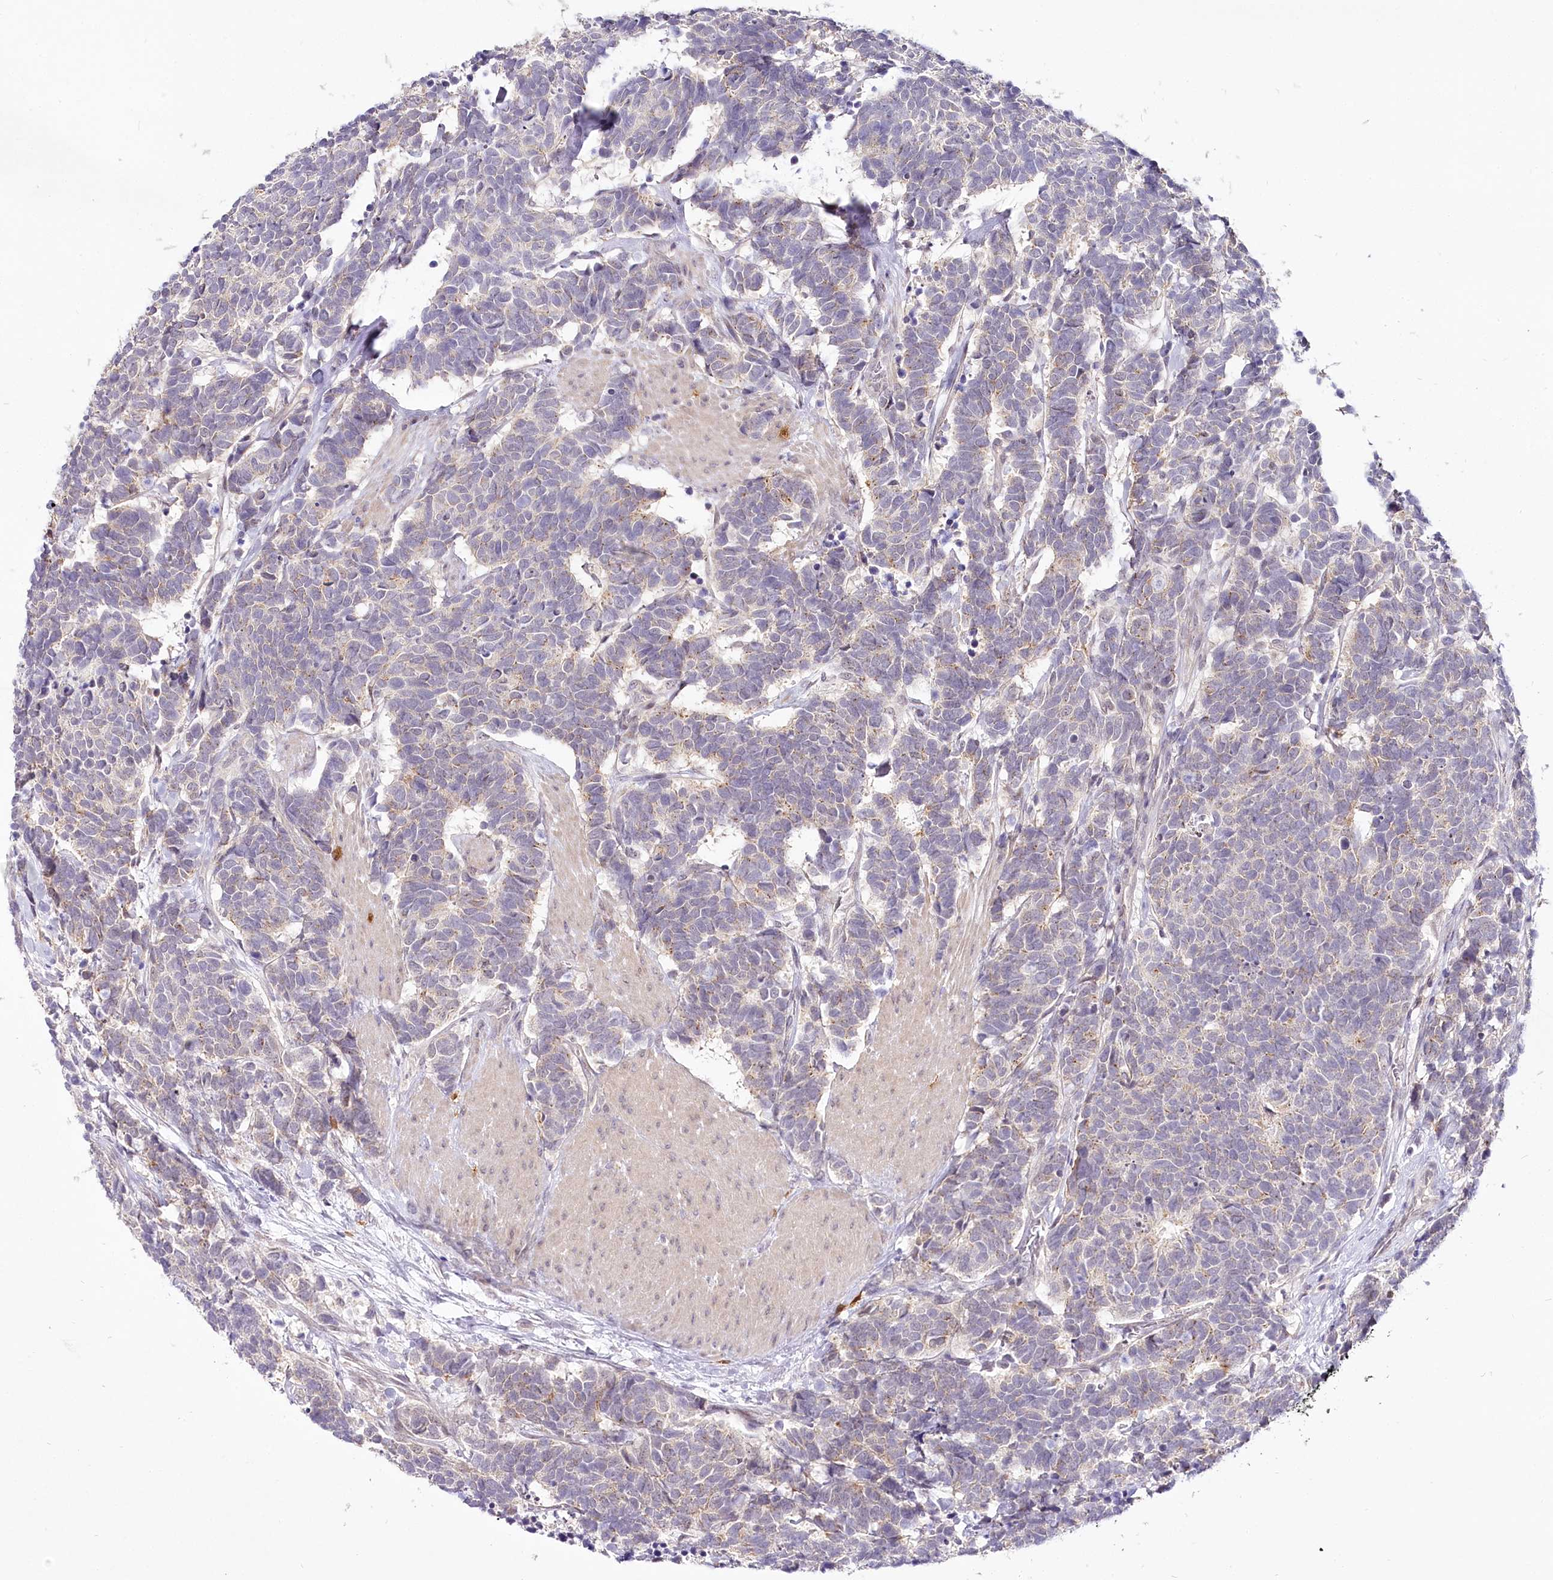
{"staining": {"intensity": "weak", "quantity": "<25%", "location": "cytoplasmic/membranous"}, "tissue": "carcinoid", "cell_type": "Tumor cells", "image_type": "cancer", "snomed": [{"axis": "morphology", "description": "Carcinoma, NOS"}, {"axis": "morphology", "description": "Carcinoid, malignant, NOS"}, {"axis": "topography", "description": "Urinary bladder"}], "caption": "Human carcinoid stained for a protein using immunohistochemistry (IHC) displays no expression in tumor cells.", "gene": "VWA5A", "patient": {"sex": "male", "age": 57}}